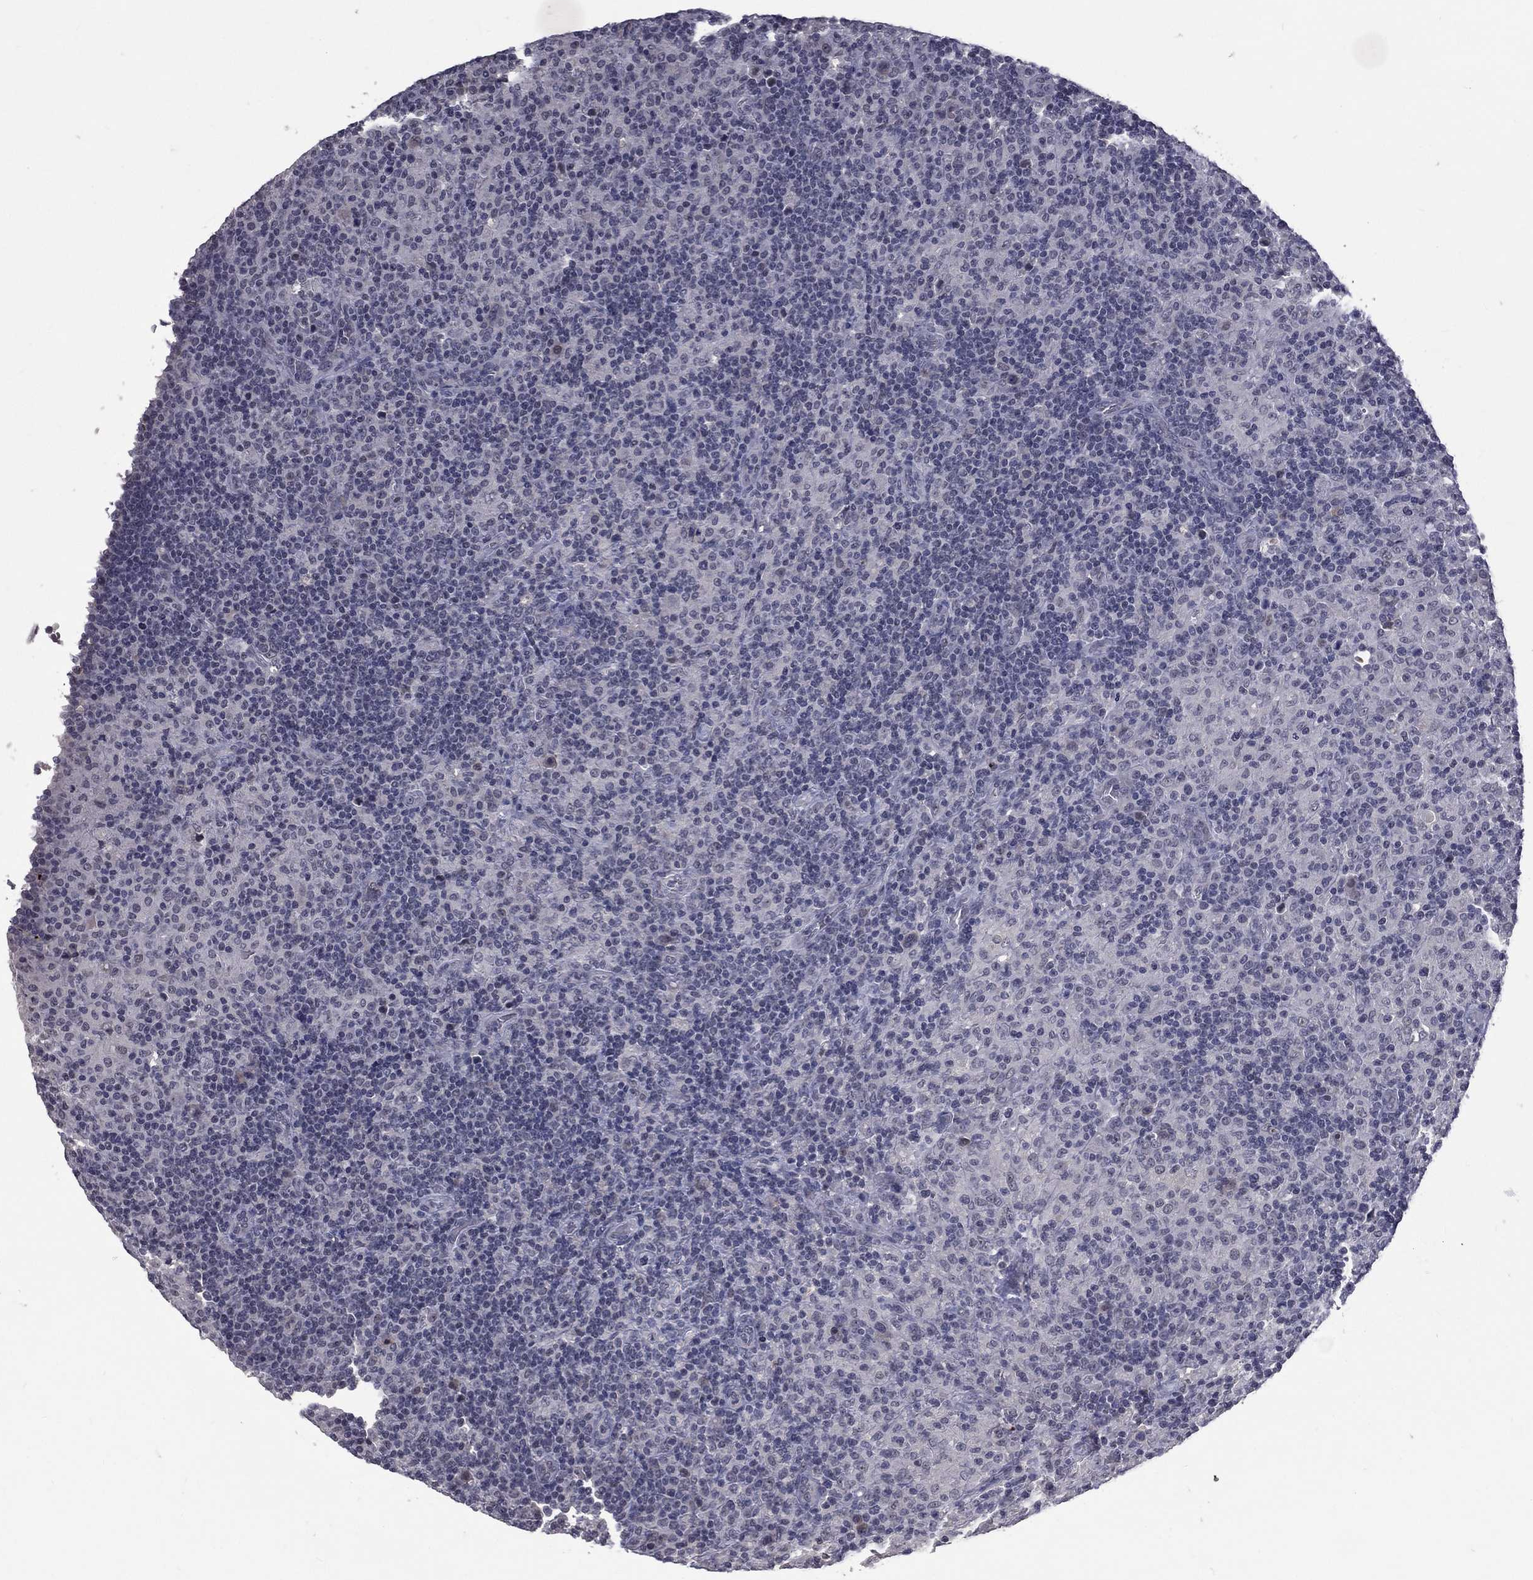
{"staining": {"intensity": "negative", "quantity": "none", "location": "none"}, "tissue": "lymphoma", "cell_type": "Tumor cells", "image_type": "cancer", "snomed": [{"axis": "morphology", "description": "Hodgkin's disease, NOS"}, {"axis": "topography", "description": "Lymph node"}], "caption": "A histopathology image of human Hodgkin's disease is negative for staining in tumor cells.", "gene": "DSG4", "patient": {"sex": "male", "age": 70}}